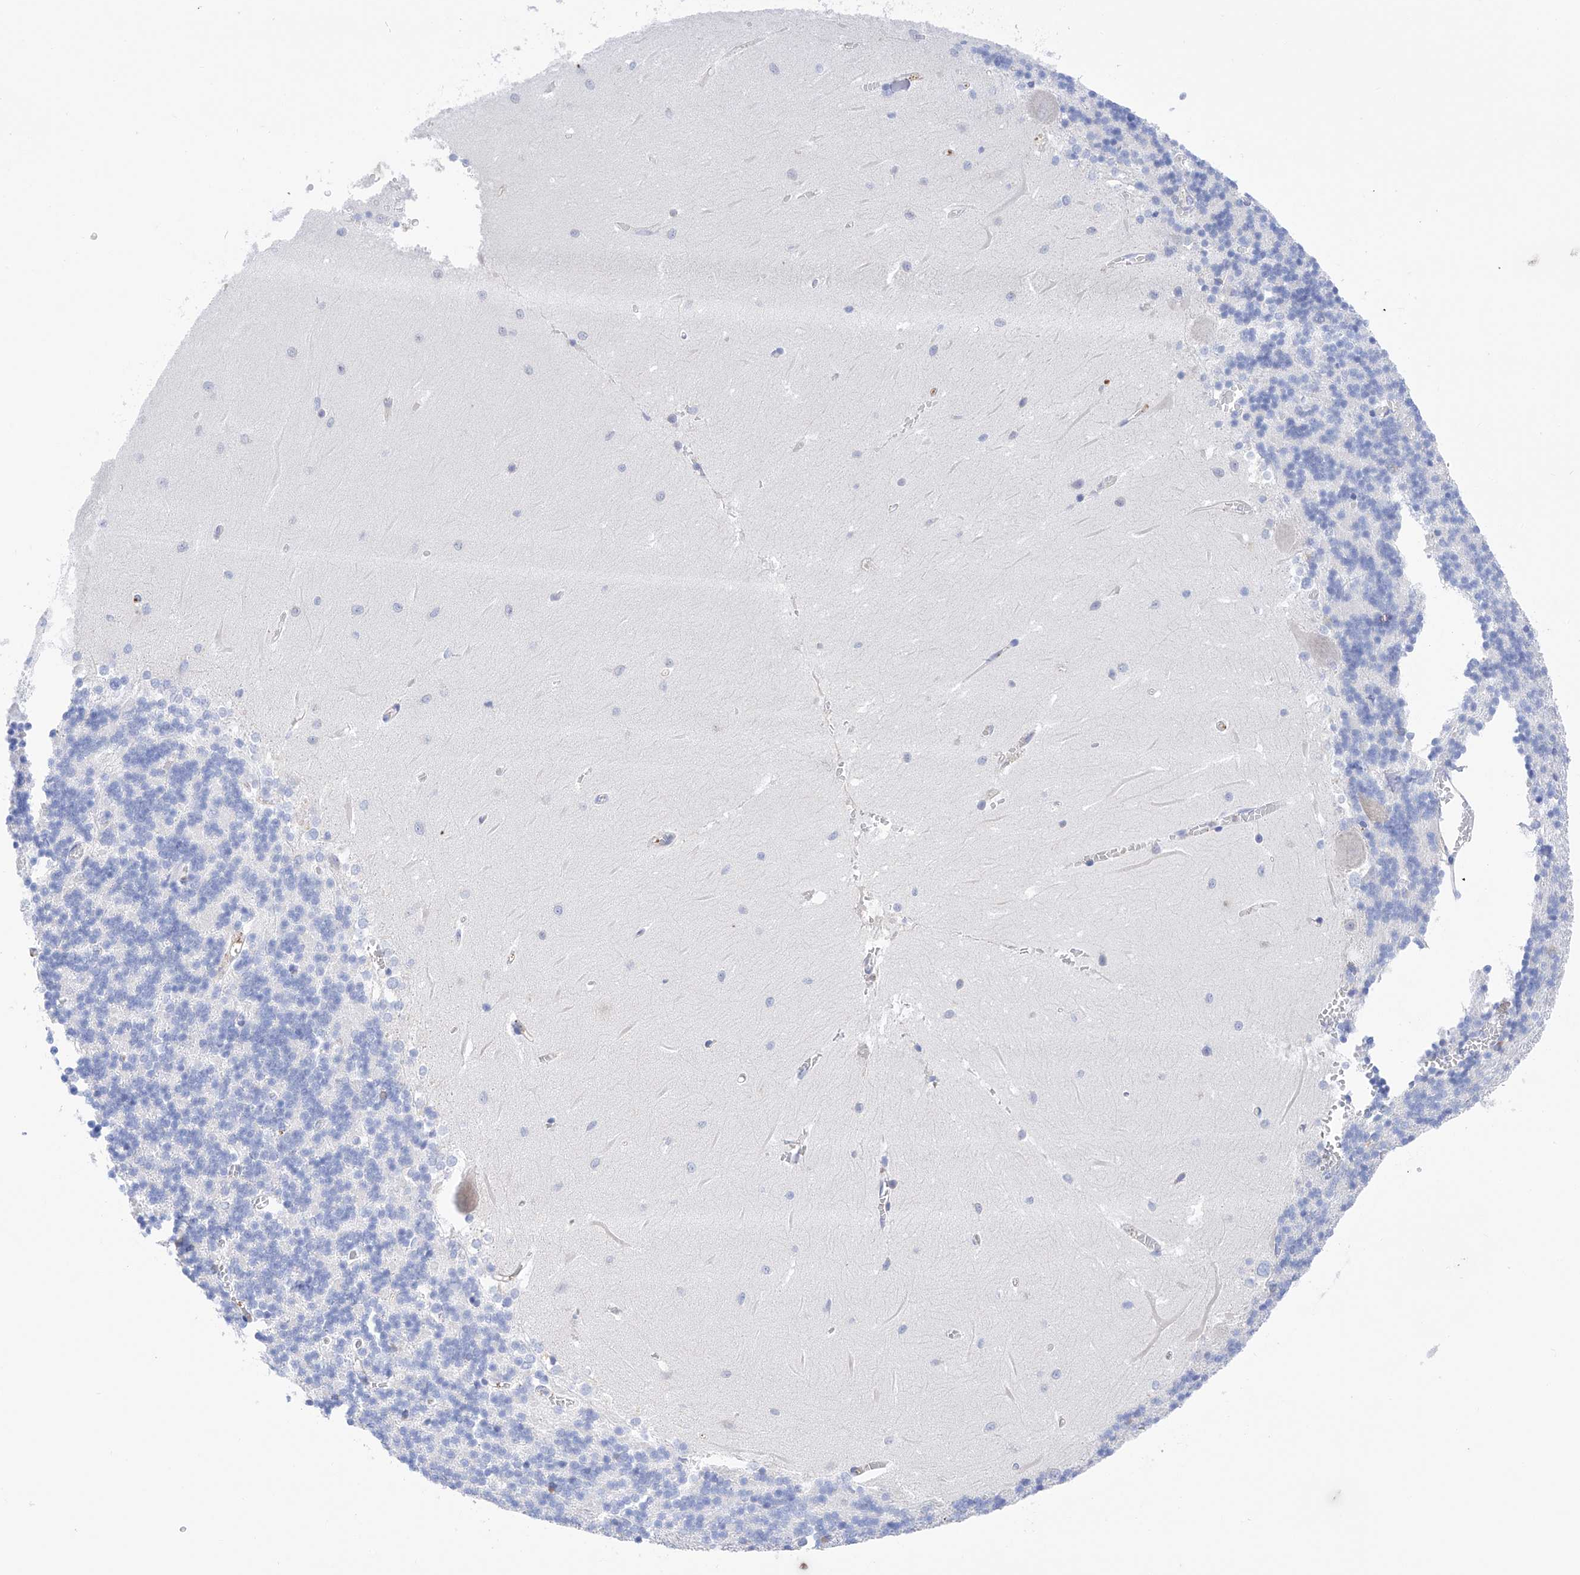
{"staining": {"intensity": "negative", "quantity": "none", "location": "none"}, "tissue": "cerebellum", "cell_type": "Cells in granular layer", "image_type": "normal", "snomed": [{"axis": "morphology", "description": "Normal tissue, NOS"}, {"axis": "topography", "description": "Cerebellum"}], "caption": "IHC of benign cerebellum demonstrates no expression in cells in granular layer. (Immunohistochemistry (ihc), brightfield microscopy, high magnification).", "gene": "PDIA5", "patient": {"sex": "male", "age": 37}}